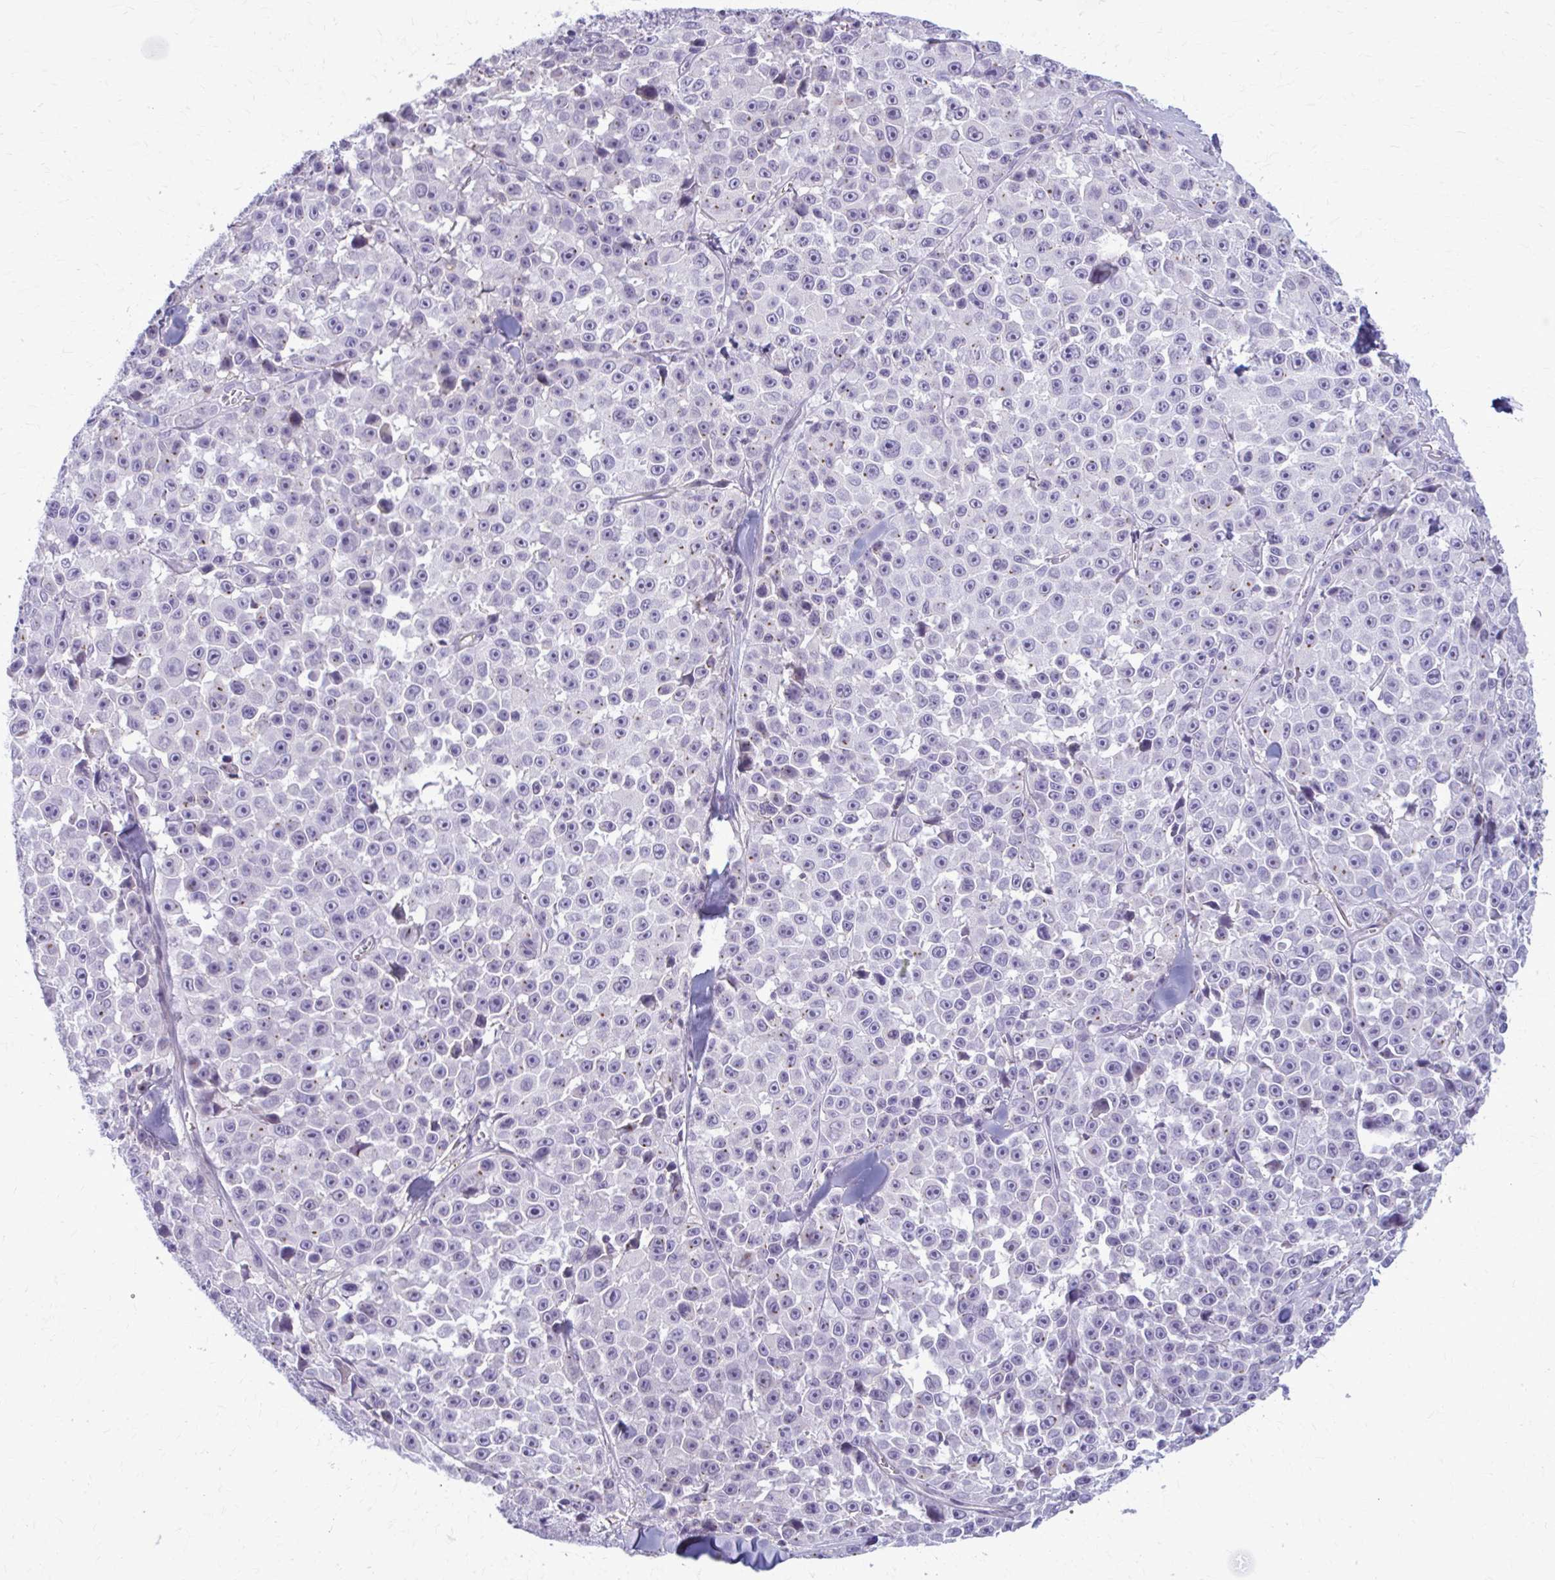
{"staining": {"intensity": "negative", "quantity": "none", "location": "none"}, "tissue": "melanoma", "cell_type": "Tumor cells", "image_type": "cancer", "snomed": [{"axis": "morphology", "description": "Malignant melanoma, NOS"}, {"axis": "topography", "description": "Skin"}], "caption": "This is an IHC photomicrograph of human malignant melanoma. There is no expression in tumor cells.", "gene": "CD38", "patient": {"sex": "female", "age": 66}}